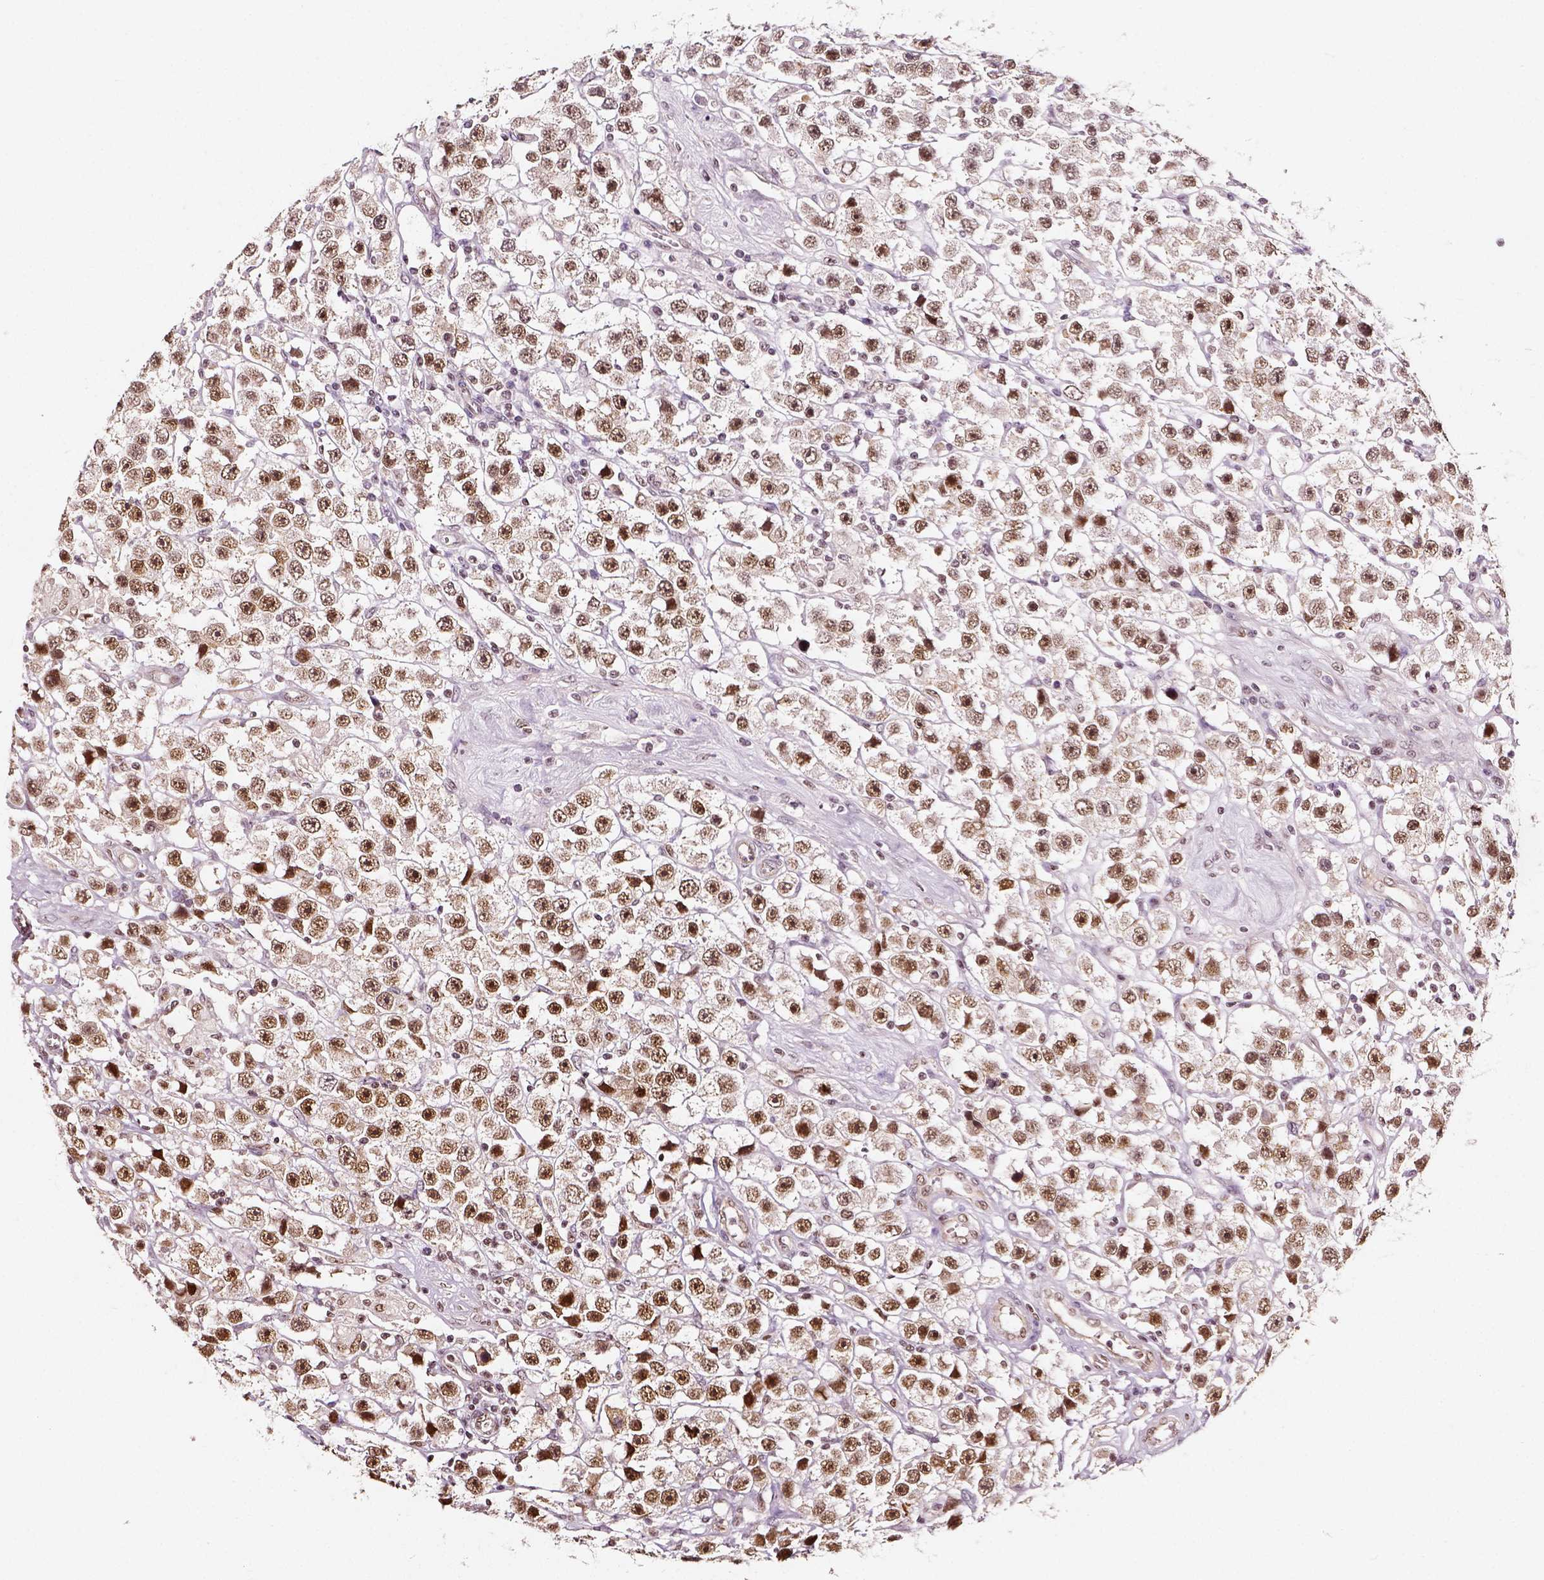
{"staining": {"intensity": "moderate", "quantity": ">75%", "location": "nuclear"}, "tissue": "testis cancer", "cell_type": "Tumor cells", "image_type": "cancer", "snomed": [{"axis": "morphology", "description": "Seminoma, NOS"}, {"axis": "topography", "description": "Testis"}], "caption": "This micrograph demonstrates immunohistochemistry (IHC) staining of testis seminoma, with medium moderate nuclear positivity in about >75% of tumor cells.", "gene": "NACC1", "patient": {"sex": "male", "age": 45}}